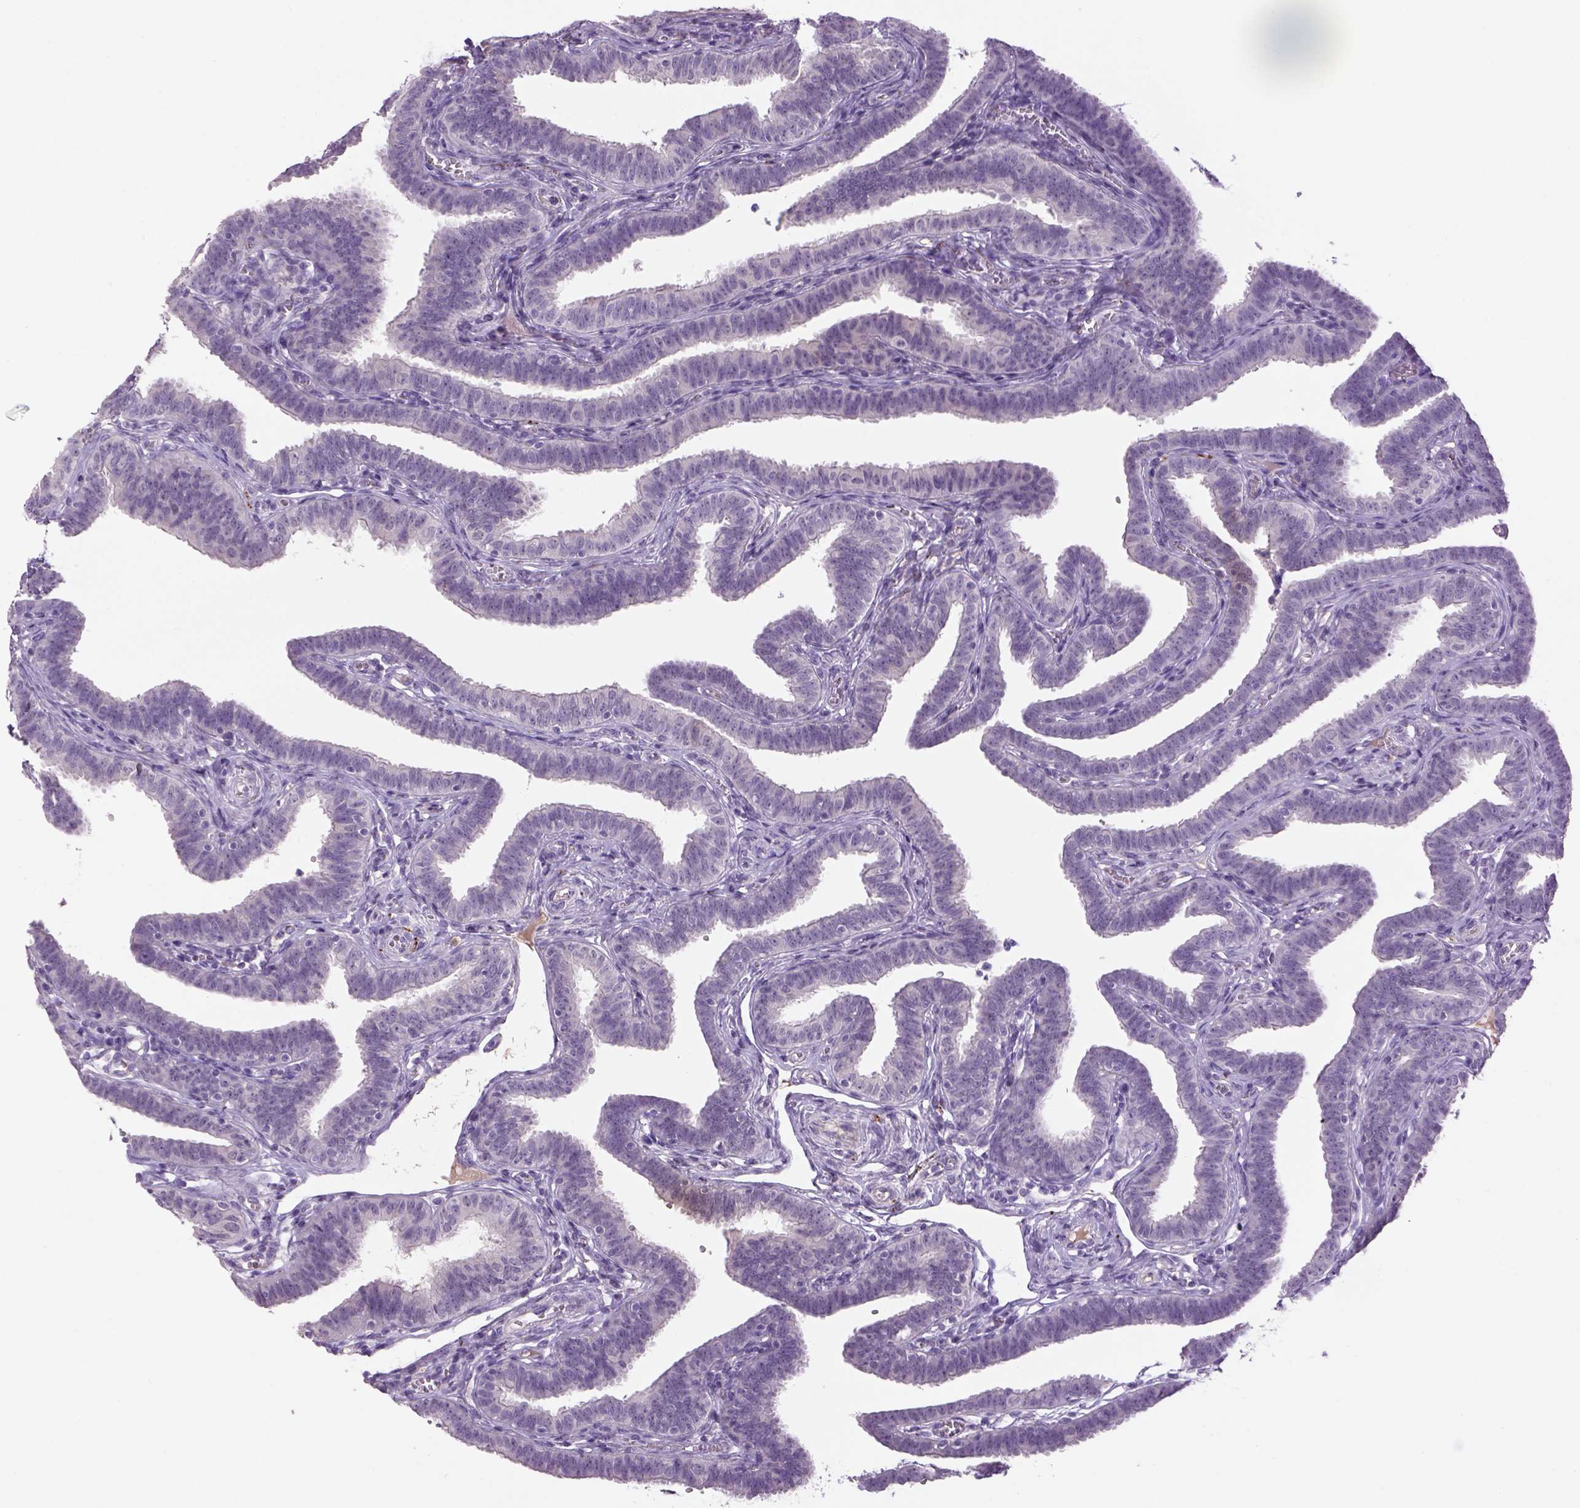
{"staining": {"intensity": "negative", "quantity": "none", "location": "none"}, "tissue": "fallopian tube", "cell_type": "Glandular cells", "image_type": "normal", "snomed": [{"axis": "morphology", "description": "Normal tissue, NOS"}, {"axis": "topography", "description": "Fallopian tube"}], "caption": "Immunohistochemistry histopathology image of benign human fallopian tube stained for a protein (brown), which reveals no expression in glandular cells.", "gene": "DBH", "patient": {"sex": "female", "age": 25}}